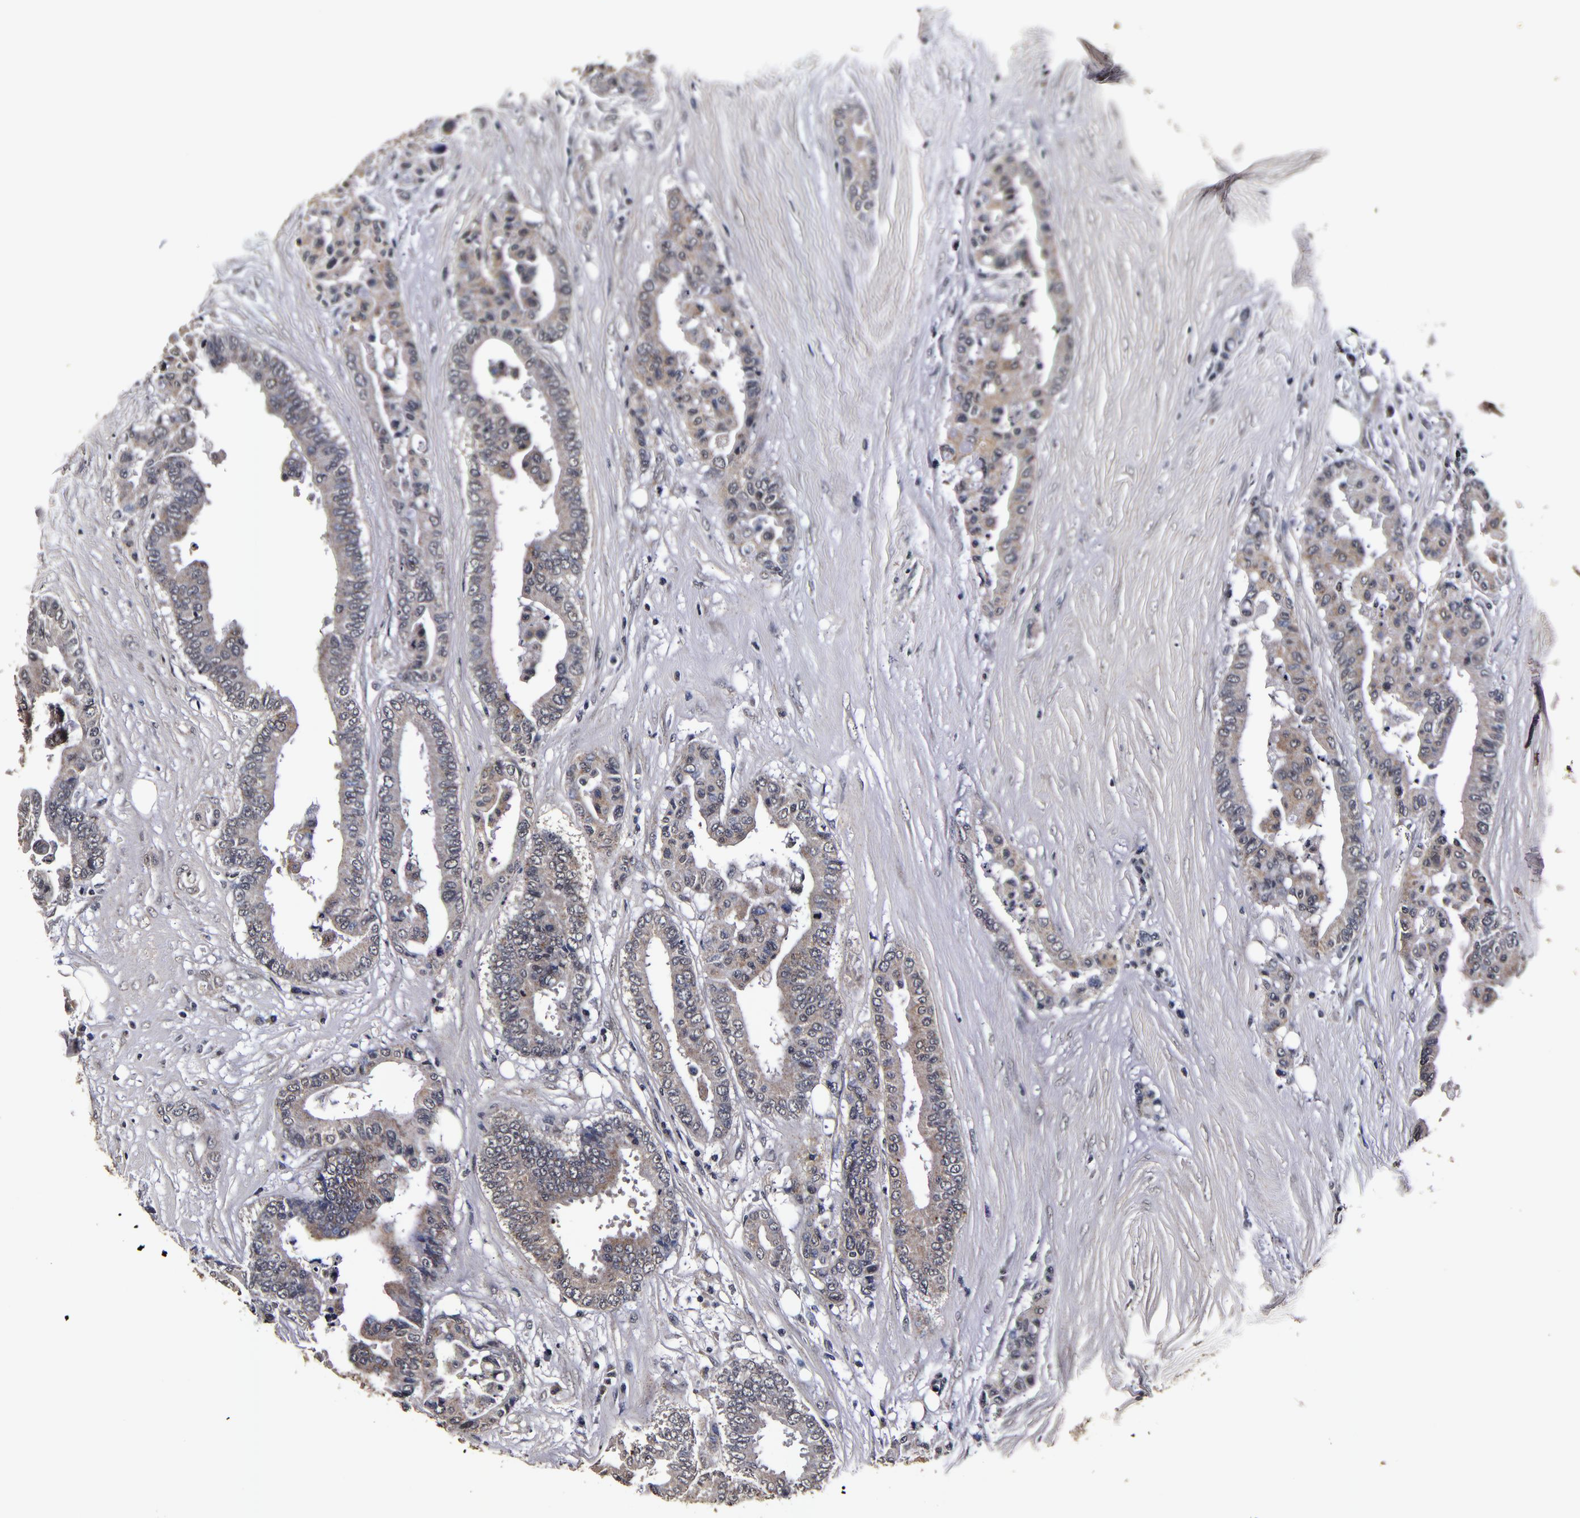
{"staining": {"intensity": "weak", "quantity": ">75%", "location": "cytoplasmic/membranous"}, "tissue": "colorectal cancer", "cell_type": "Tumor cells", "image_type": "cancer", "snomed": [{"axis": "morphology", "description": "Adenocarcinoma, NOS"}, {"axis": "topography", "description": "Colon"}], "caption": "Adenocarcinoma (colorectal) stained with DAB immunohistochemistry (IHC) shows low levels of weak cytoplasmic/membranous expression in about >75% of tumor cells.", "gene": "MMP15", "patient": {"sex": "male", "age": 82}}